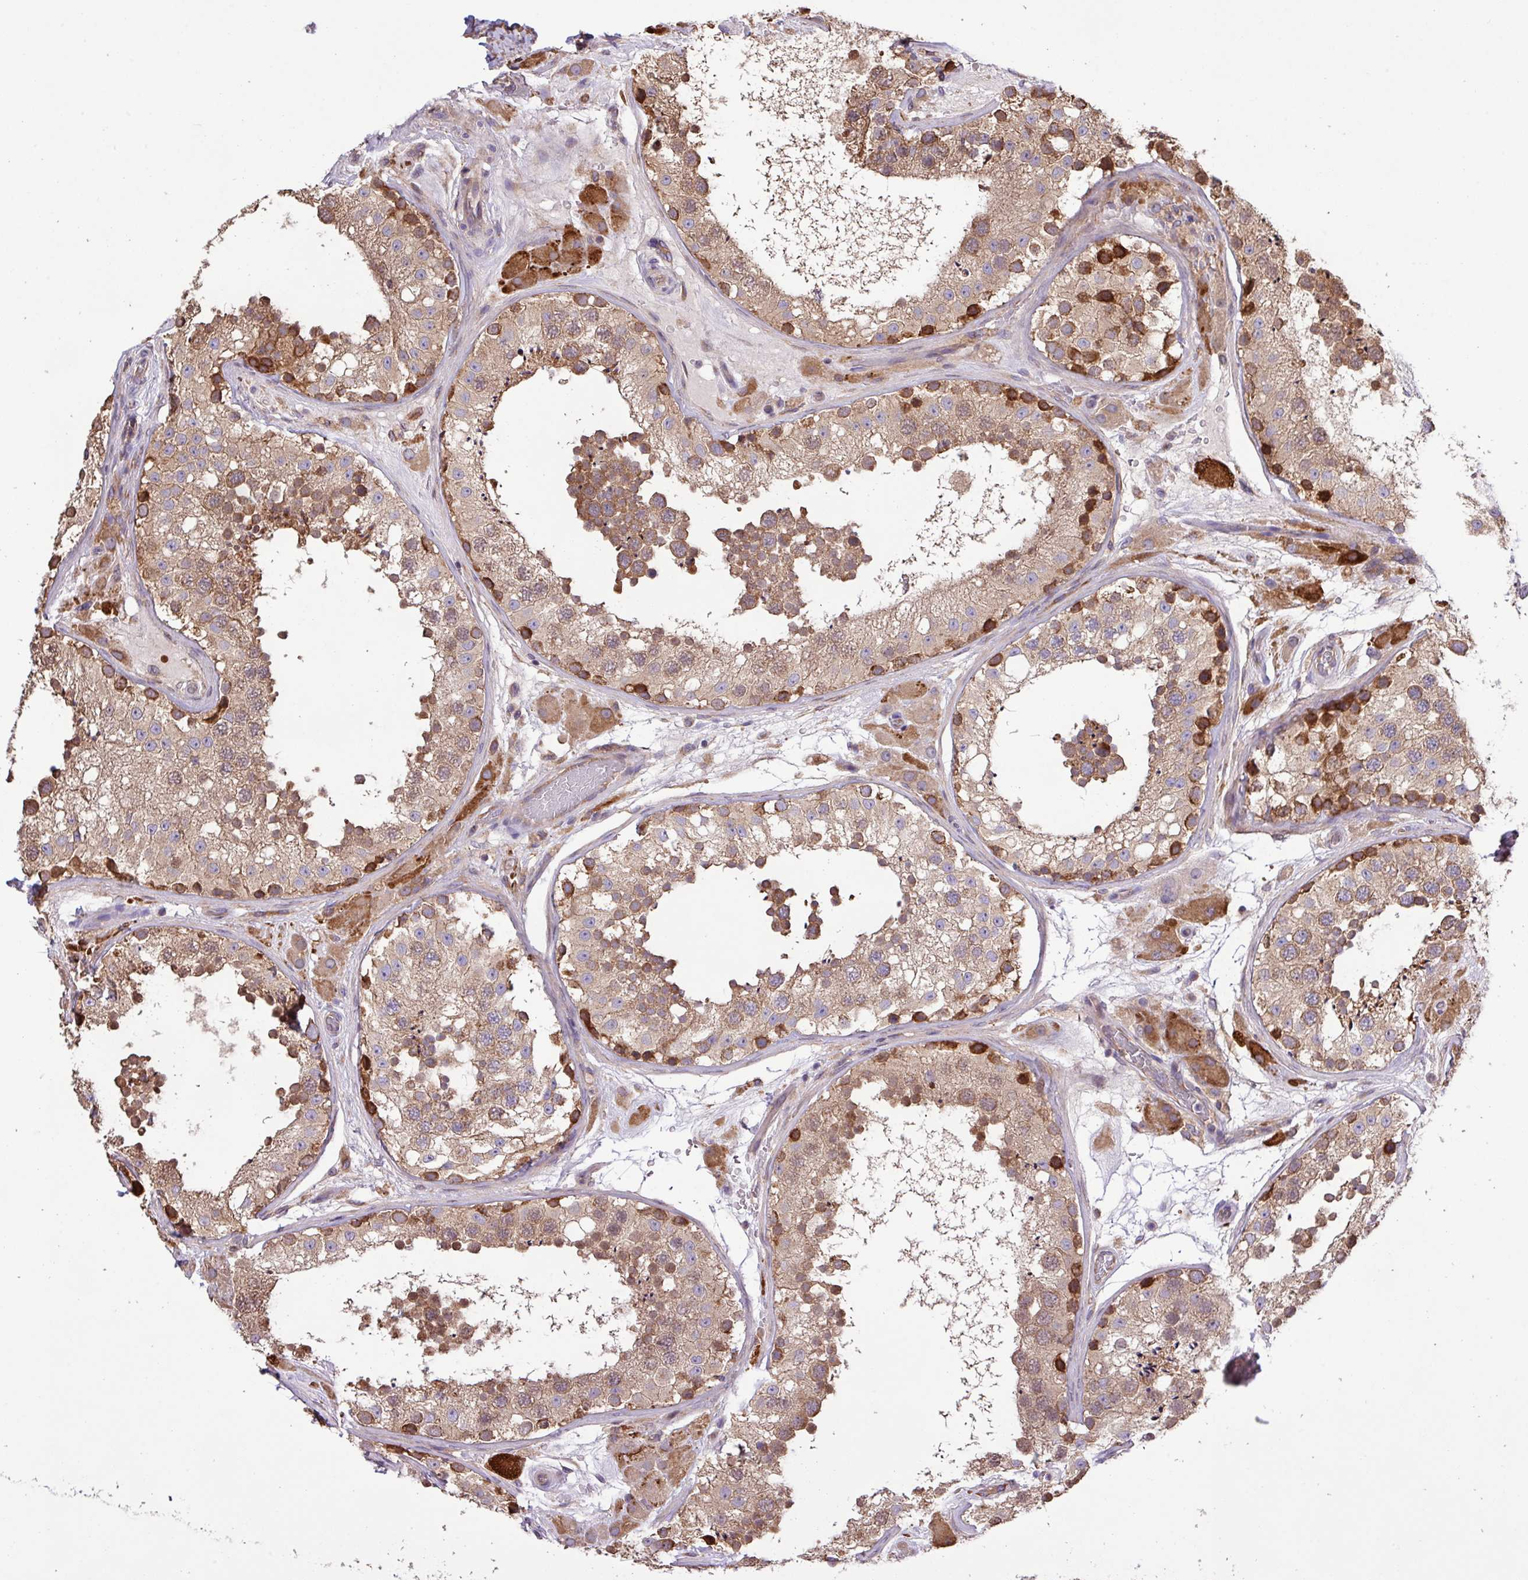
{"staining": {"intensity": "strong", "quantity": "25%-75%", "location": "cytoplasmic/membranous"}, "tissue": "testis", "cell_type": "Cells in seminiferous ducts", "image_type": "normal", "snomed": [{"axis": "morphology", "description": "Normal tissue, NOS"}, {"axis": "topography", "description": "Testis"}], "caption": "Cells in seminiferous ducts demonstrate high levels of strong cytoplasmic/membranous staining in about 25%-75% of cells in normal human testis.", "gene": "MEGF6", "patient": {"sex": "male", "age": 26}}